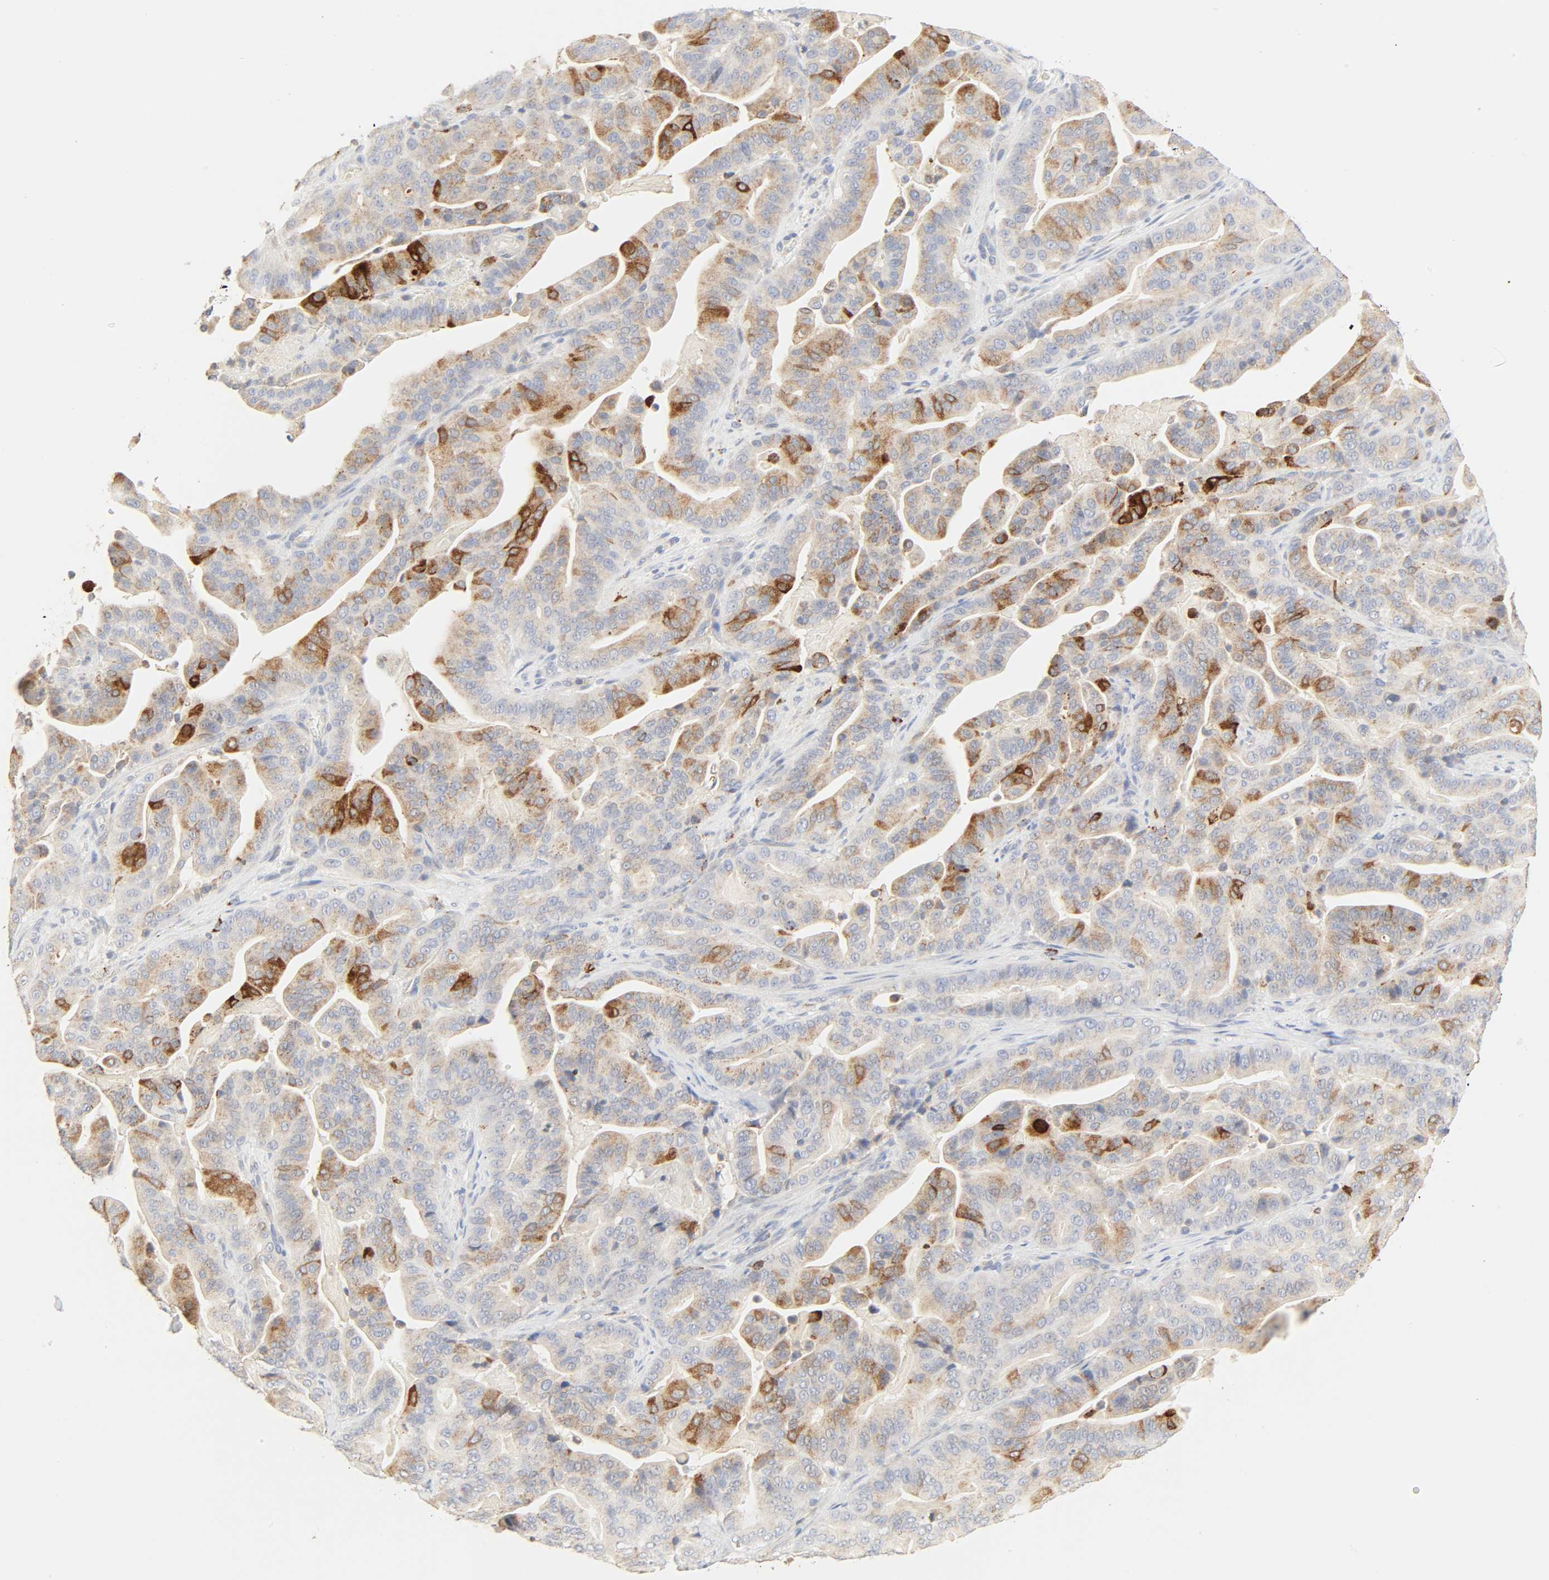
{"staining": {"intensity": "strong", "quantity": "25%-75%", "location": "cytoplasmic/membranous"}, "tissue": "pancreatic cancer", "cell_type": "Tumor cells", "image_type": "cancer", "snomed": [{"axis": "morphology", "description": "Adenocarcinoma, NOS"}, {"axis": "topography", "description": "Pancreas"}], "caption": "Strong cytoplasmic/membranous expression is seen in about 25%-75% of tumor cells in pancreatic cancer.", "gene": "CAMK2A", "patient": {"sex": "male", "age": 63}}